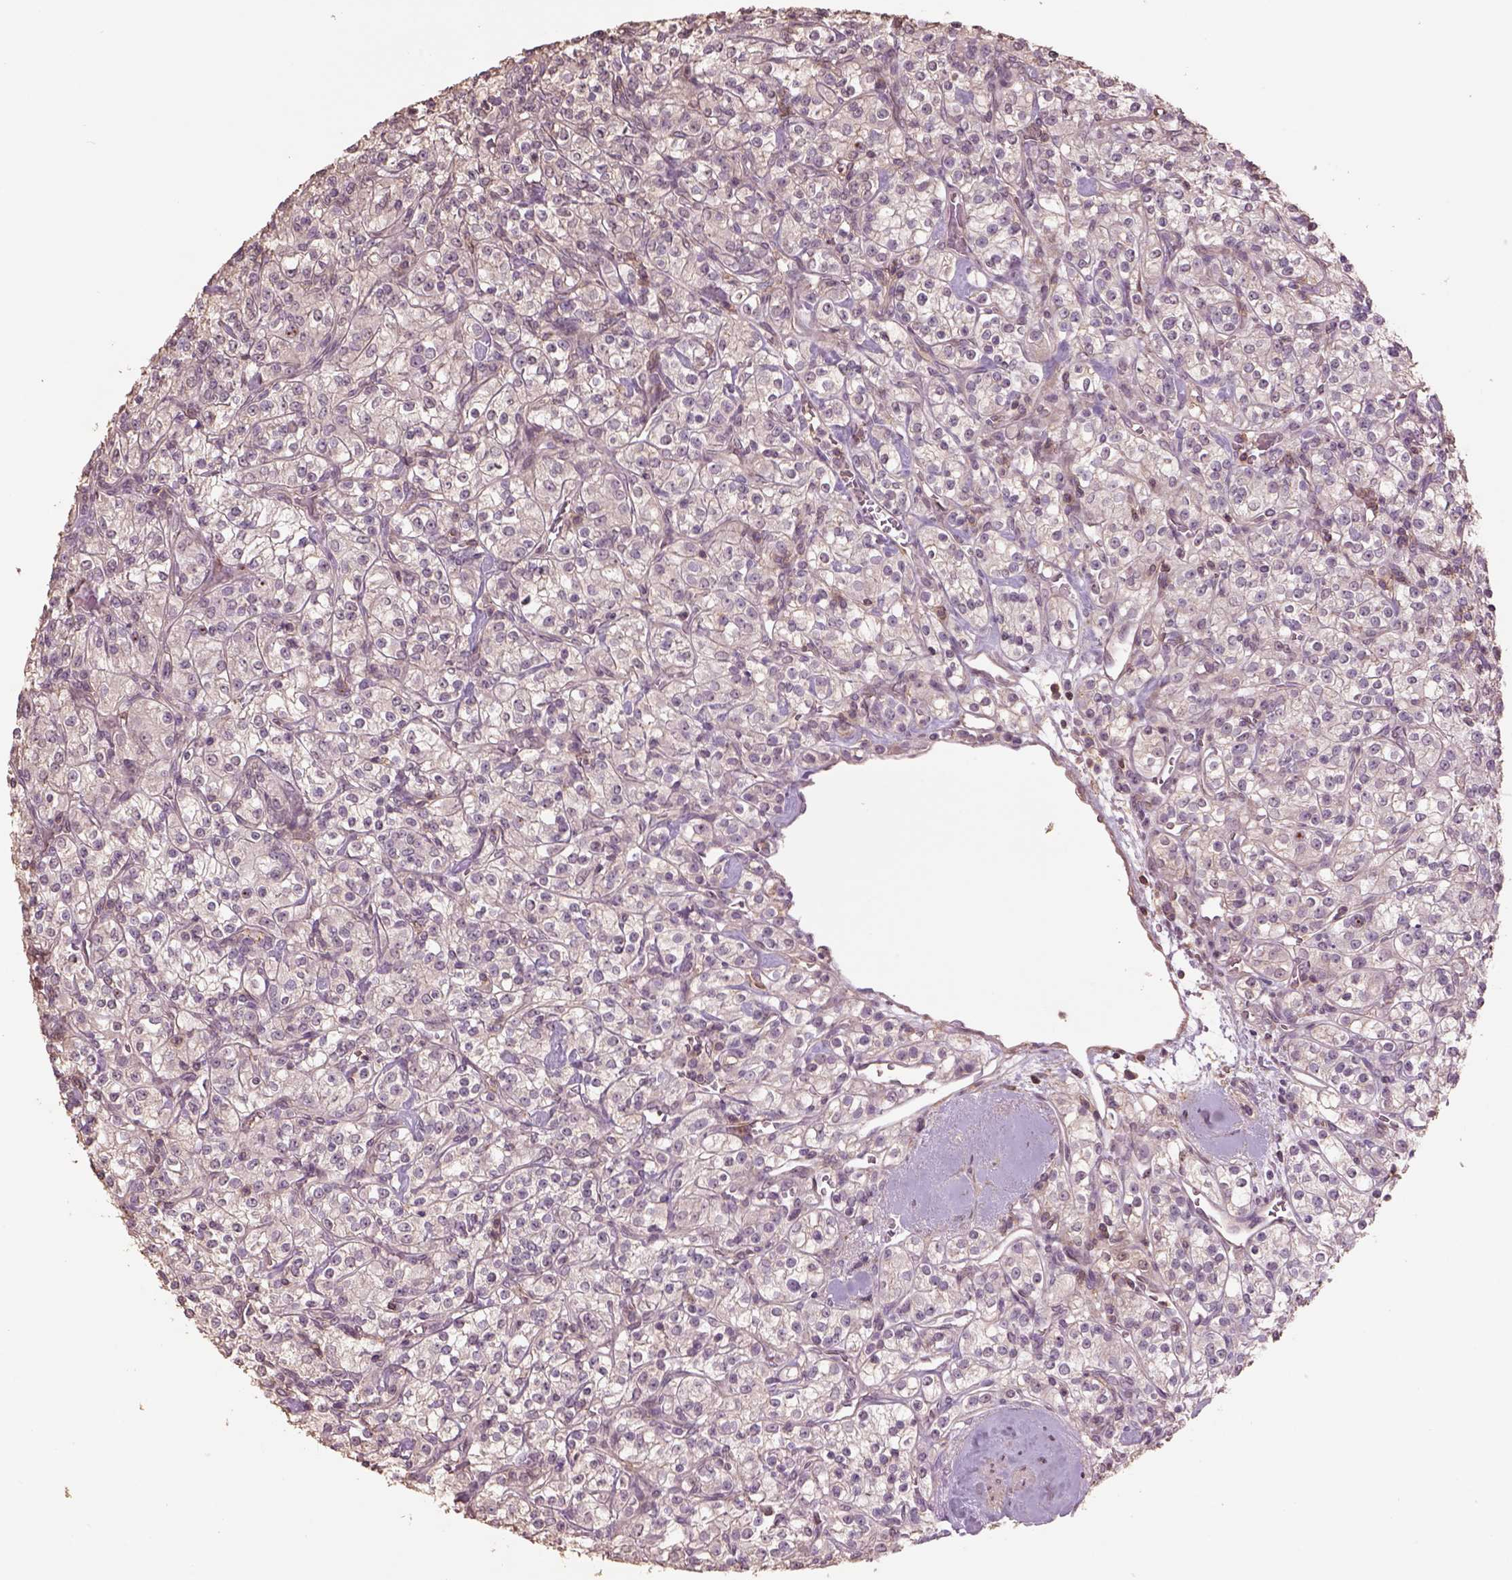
{"staining": {"intensity": "negative", "quantity": "none", "location": "none"}, "tissue": "renal cancer", "cell_type": "Tumor cells", "image_type": "cancer", "snomed": [{"axis": "morphology", "description": "Adenocarcinoma, NOS"}, {"axis": "topography", "description": "Kidney"}], "caption": "High magnification brightfield microscopy of renal adenocarcinoma stained with DAB (3,3'-diaminobenzidine) (brown) and counterstained with hematoxylin (blue): tumor cells show no significant expression.", "gene": "LIN7A", "patient": {"sex": "male", "age": 77}}